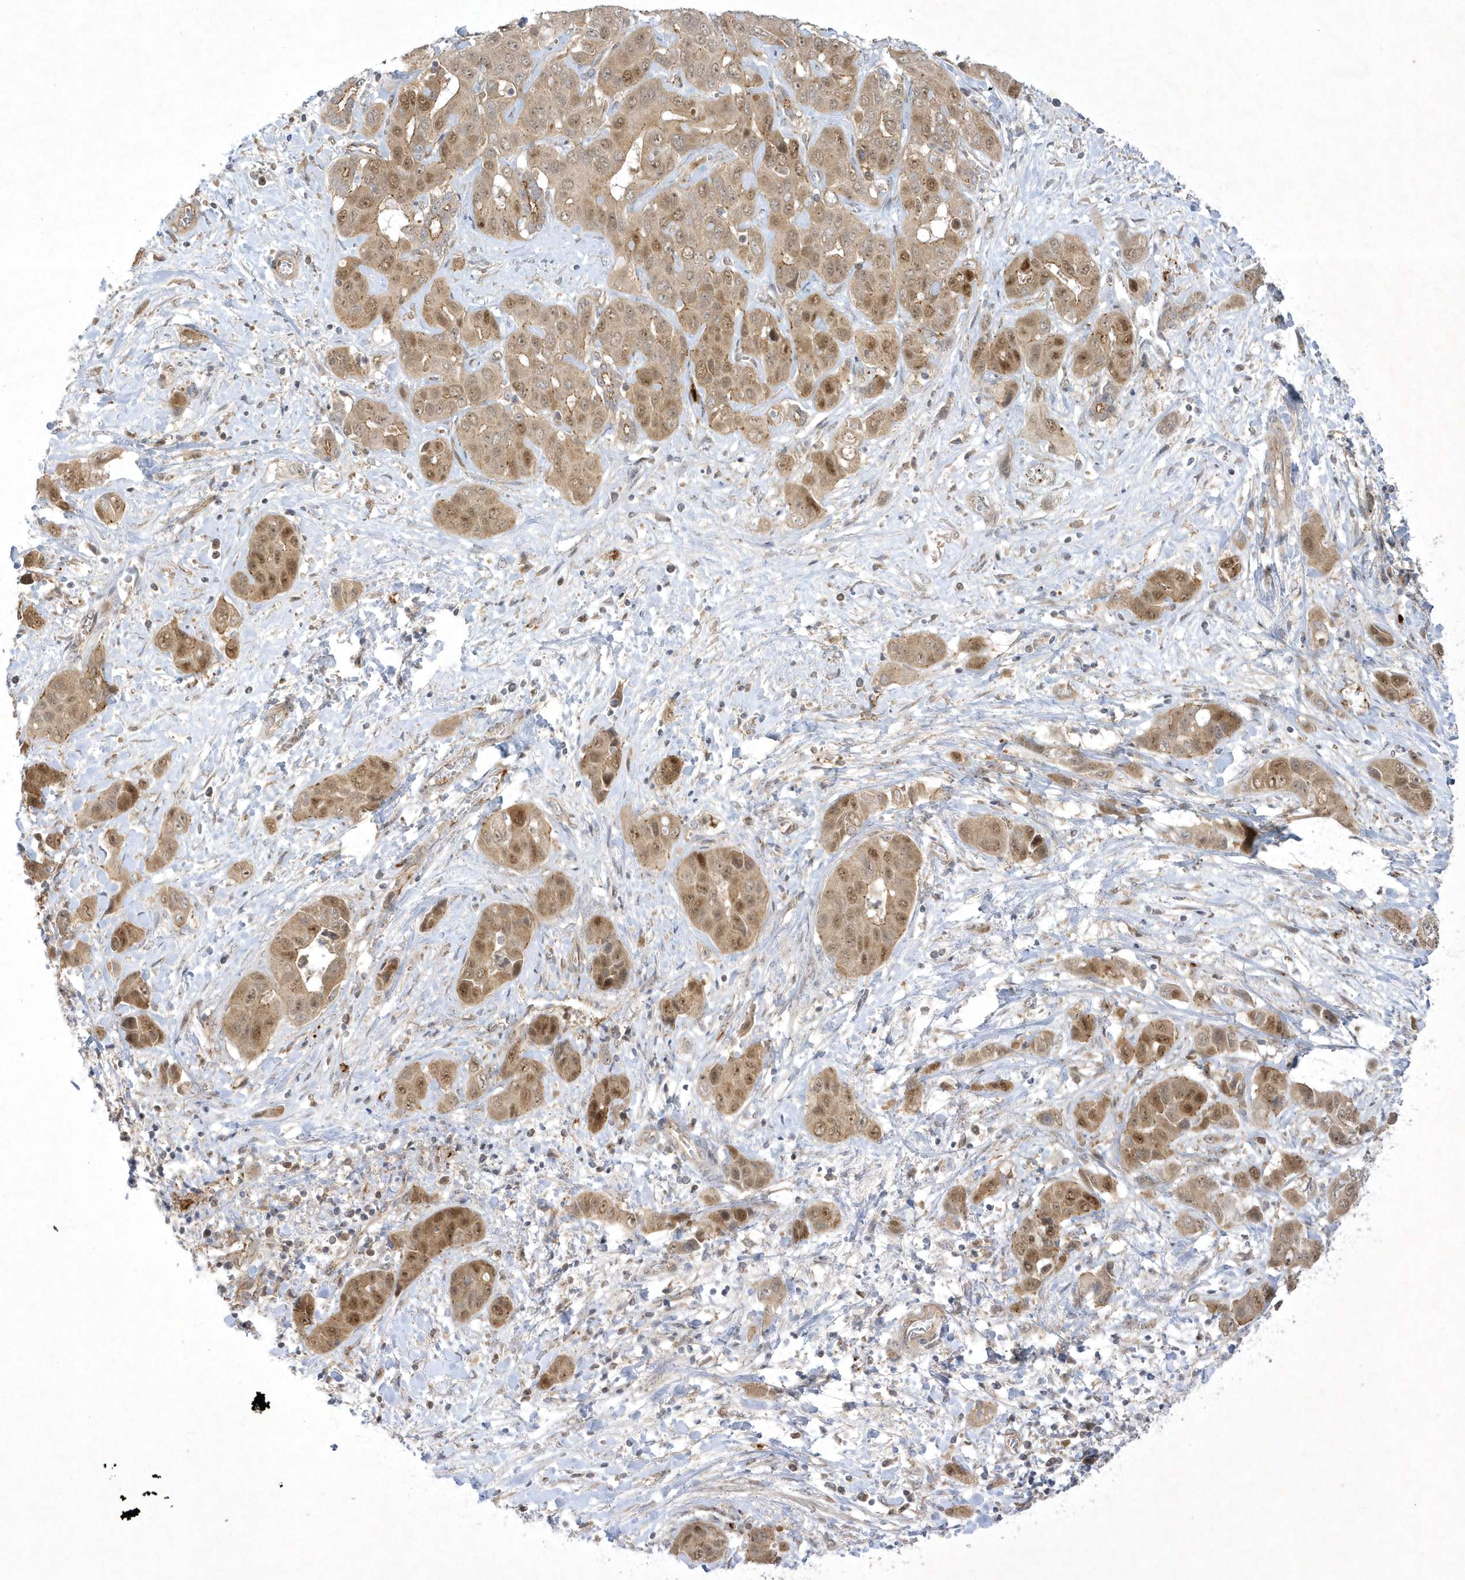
{"staining": {"intensity": "moderate", "quantity": ">75%", "location": "cytoplasmic/membranous,nuclear"}, "tissue": "liver cancer", "cell_type": "Tumor cells", "image_type": "cancer", "snomed": [{"axis": "morphology", "description": "Cholangiocarcinoma"}, {"axis": "topography", "description": "Liver"}], "caption": "Liver cancer stained with IHC exhibits moderate cytoplasmic/membranous and nuclear positivity in approximately >75% of tumor cells.", "gene": "NAF1", "patient": {"sex": "female", "age": 52}}